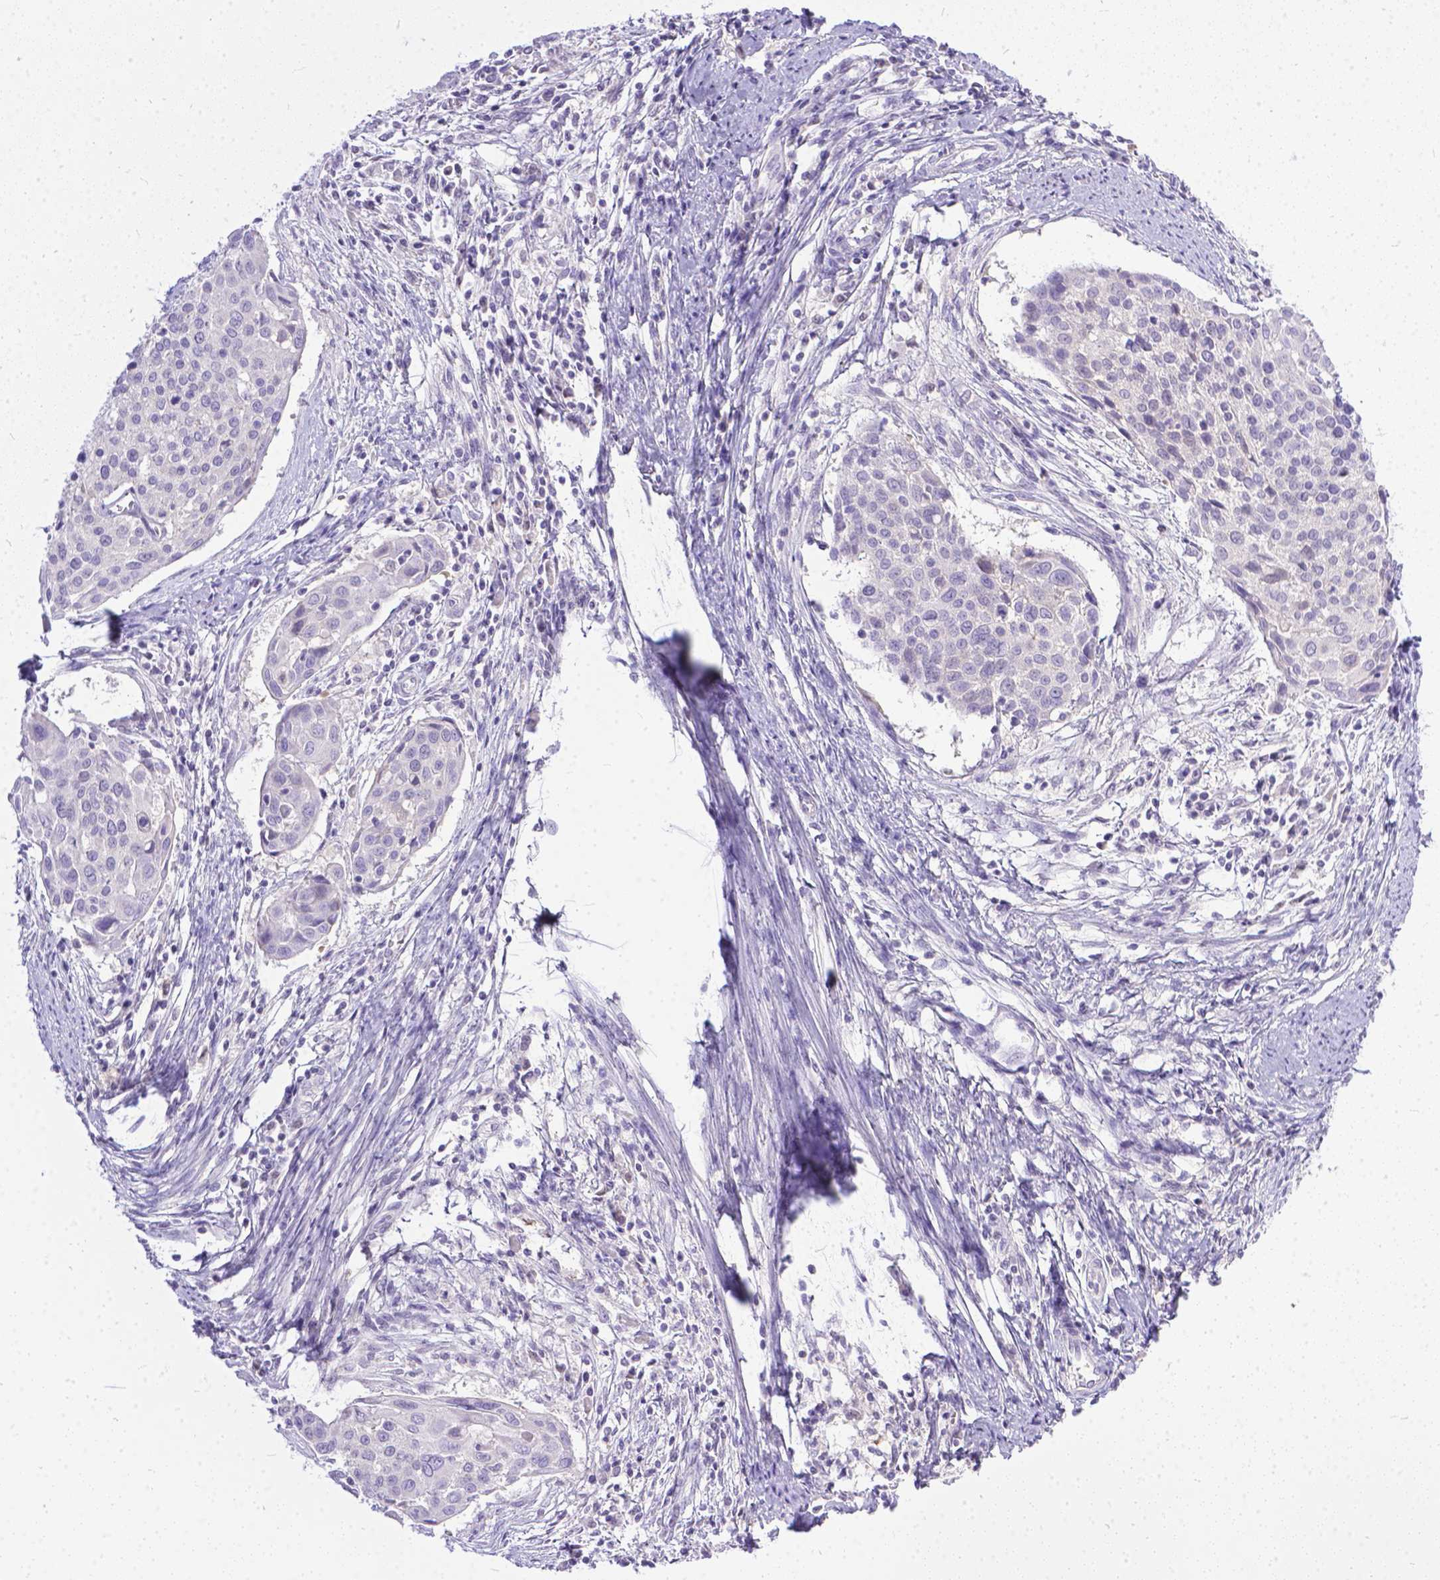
{"staining": {"intensity": "negative", "quantity": "none", "location": "none"}, "tissue": "cervical cancer", "cell_type": "Tumor cells", "image_type": "cancer", "snomed": [{"axis": "morphology", "description": "Squamous cell carcinoma, NOS"}, {"axis": "topography", "description": "Cervix"}], "caption": "Cervical cancer (squamous cell carcinoma) was stained to show a protein in brown. There is no significant staining in tumor cells.", "gene": "TTLL6", "patient": {"sex": "female", "age": 39}}